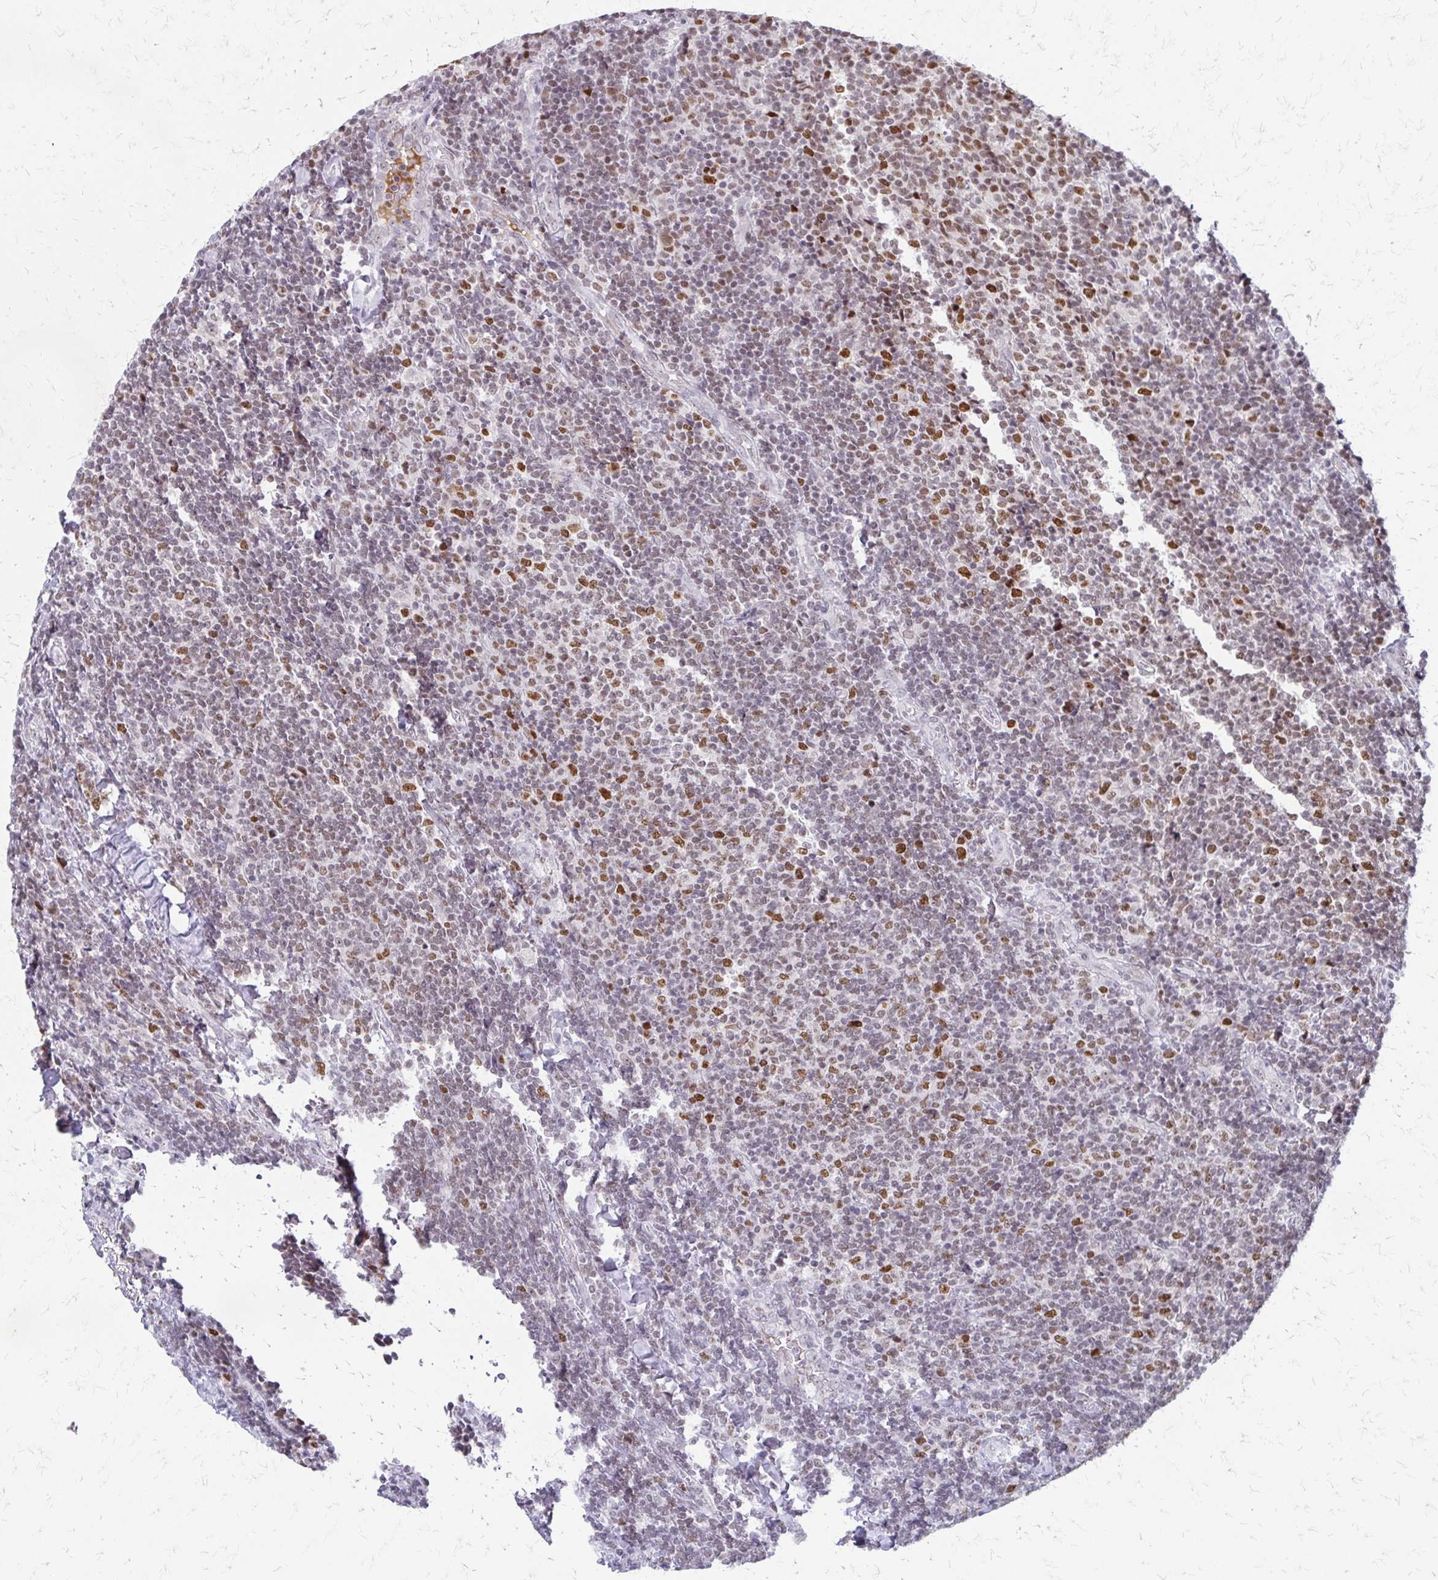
{"staining": {"intensity": "moderate", "quantity": "25%-75%", "location": "nuclear"}, "tissue": "lymphoma", "cell_type": "Tumor cells", "image_type": "cancer", "snomed": [{"axis": "morphology", "description": "Malignant lymphoma, non-Hodgkin's type, Low grade"}, {"axis": "topography", "description": "Lymph node"}], "caption": "Human lymphoma stained with a protein marker reveals moderate staining in tumor cells.", "gene": "EED", "patient": {"sex": "male", "age": 52}}